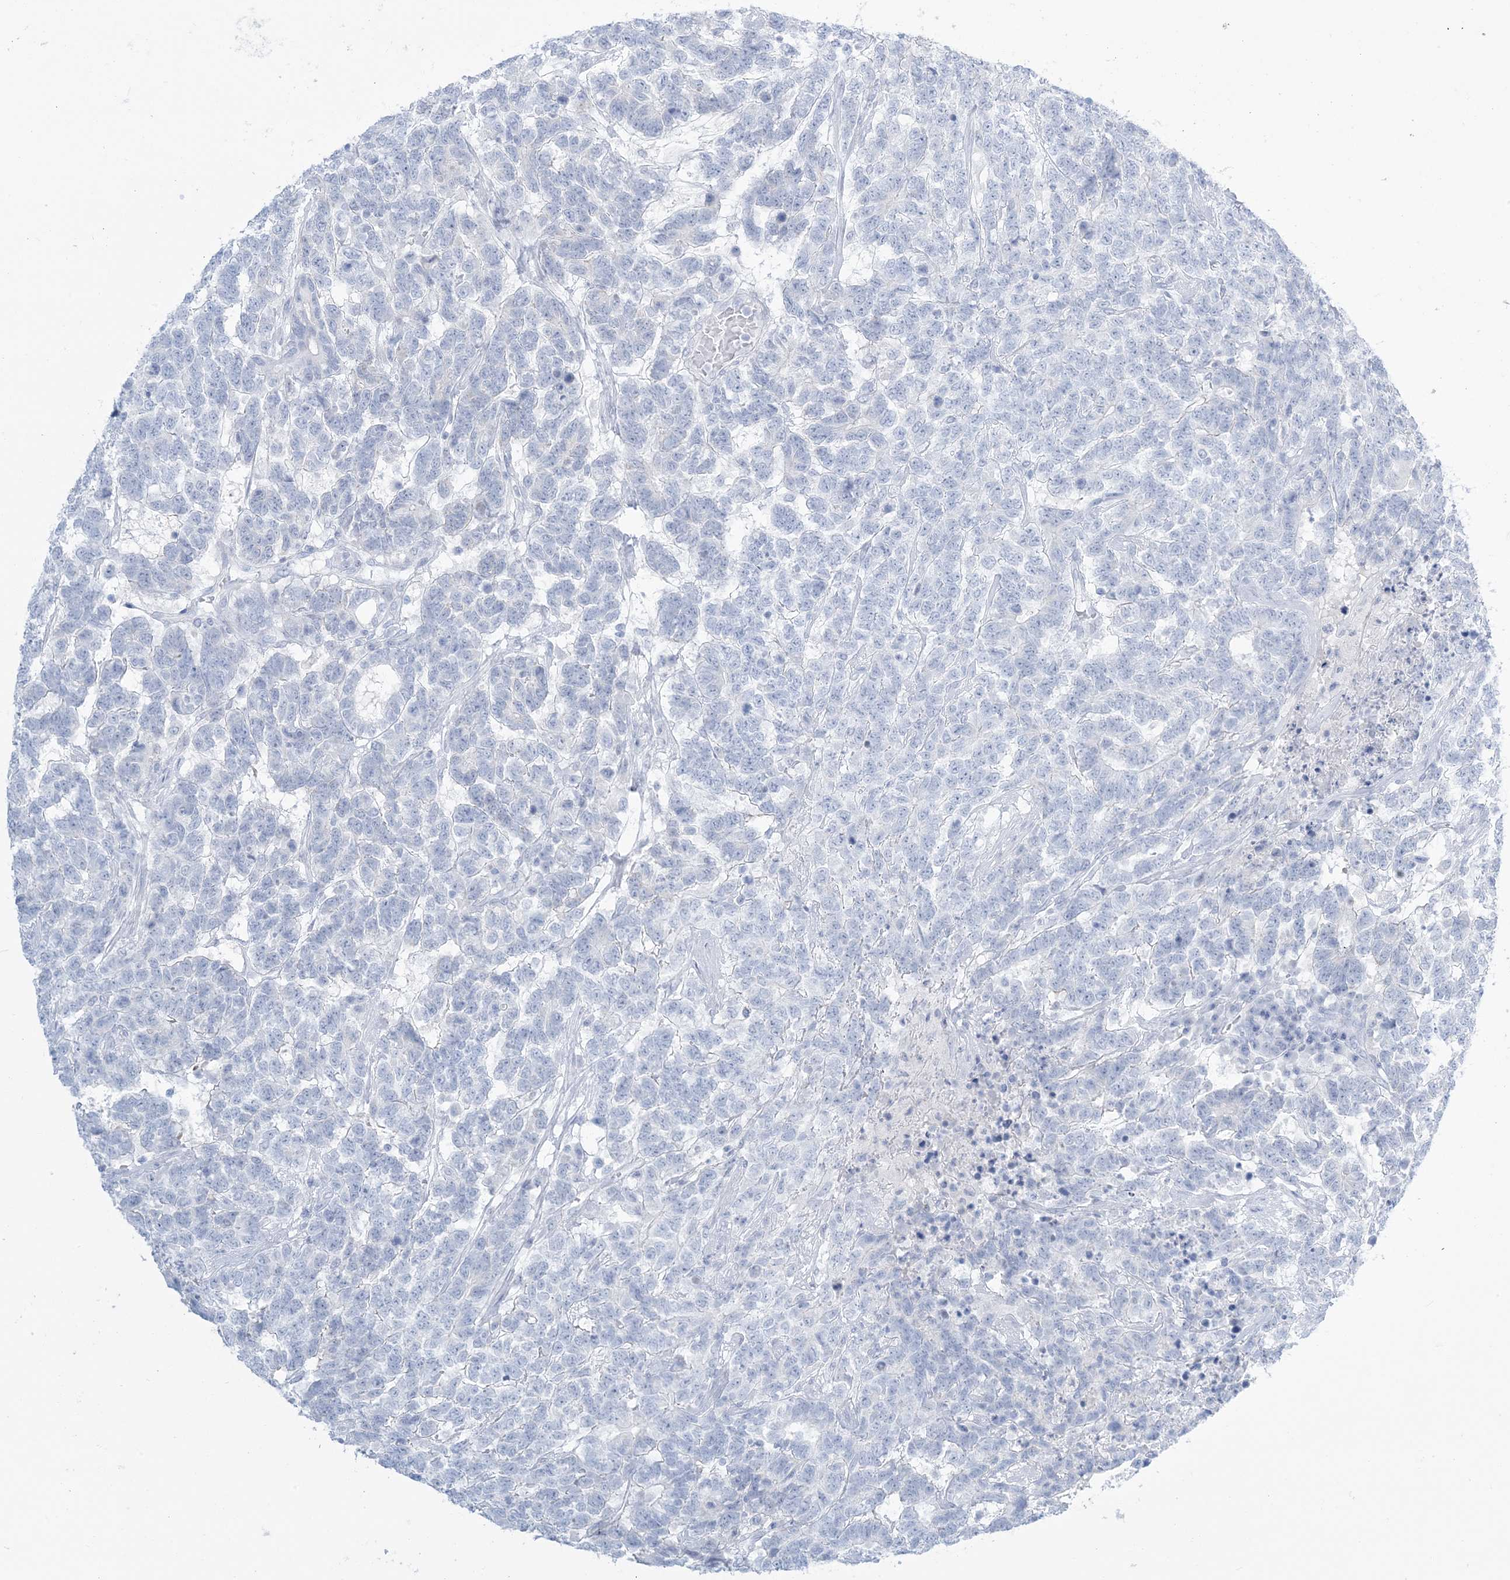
{"staining": {"intensity": "negative", "quantity": "none", "location": "none"}, "tissue": "testis cancer", "cell_type": "Tumor cells", "image_type": "cancer", "snomed": [{"axis": "morphology", "description": "Carcinoma, Embryonal, NOS"}, {"axis": "topography", "description": "Testis"}], "caption": "DAB immunohistochemical staining of testis cancer displays no significant expression in tumor cells.", "gene": "AGXT", "patient": {"sex": "male", "age": 26}}